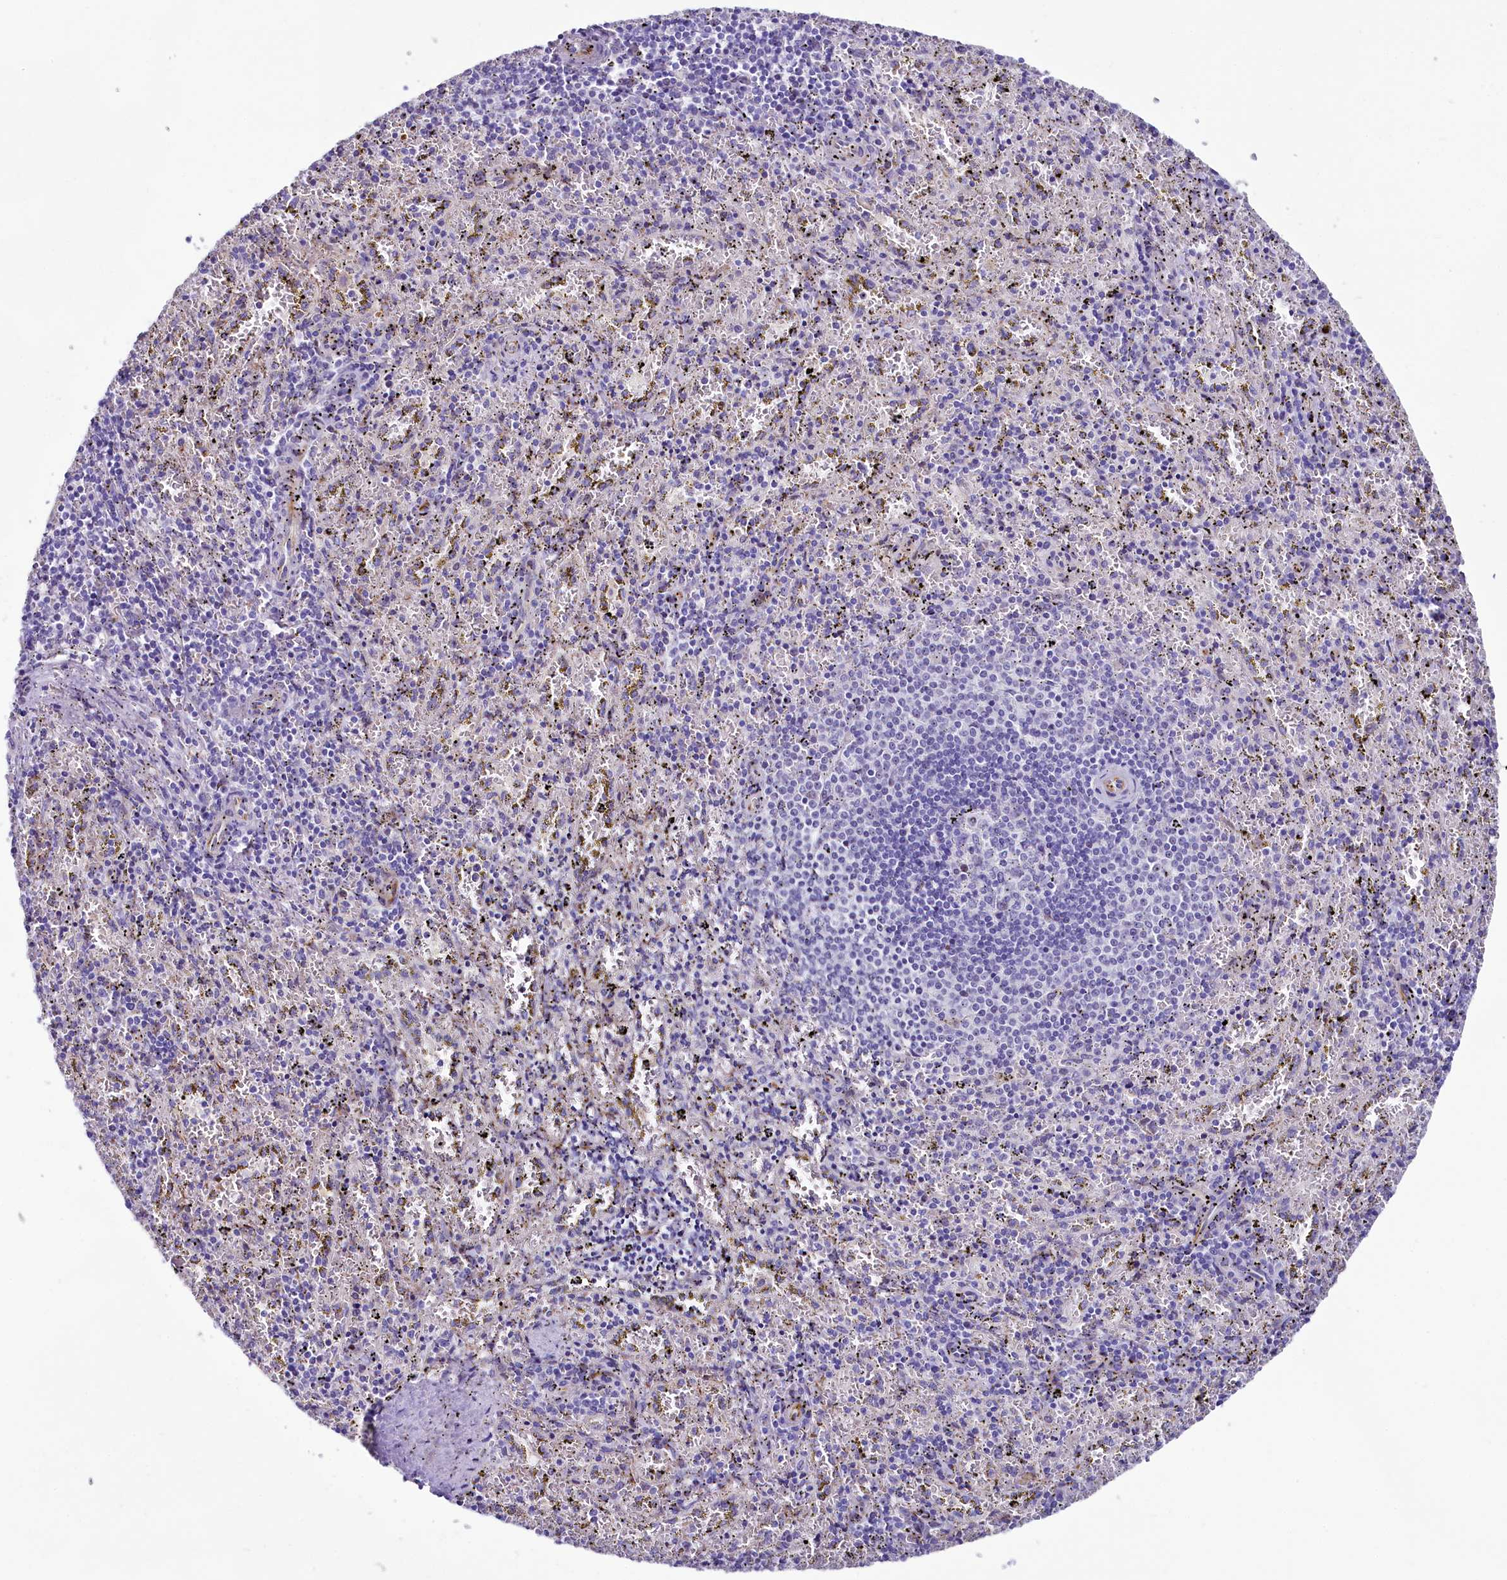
{"staining": {"intensity": "negative", "quantity": "none", "location": "none"}, "tissue": "spleen", "cell_type": "Cells in red pulp", "image_type": "normal", "snomed": [{"axis": "morphology", "description": "Normal tissue, NOS"}, {"axis": "topography", "description": "Spleen"}], "caption": "An immunohistochemistry micrograph of normal spleen is shown. There is no staining in cells in red pulp of spleen.", "gene": "SH3TC2", "patient": {"sex": "male", "age": 11}}